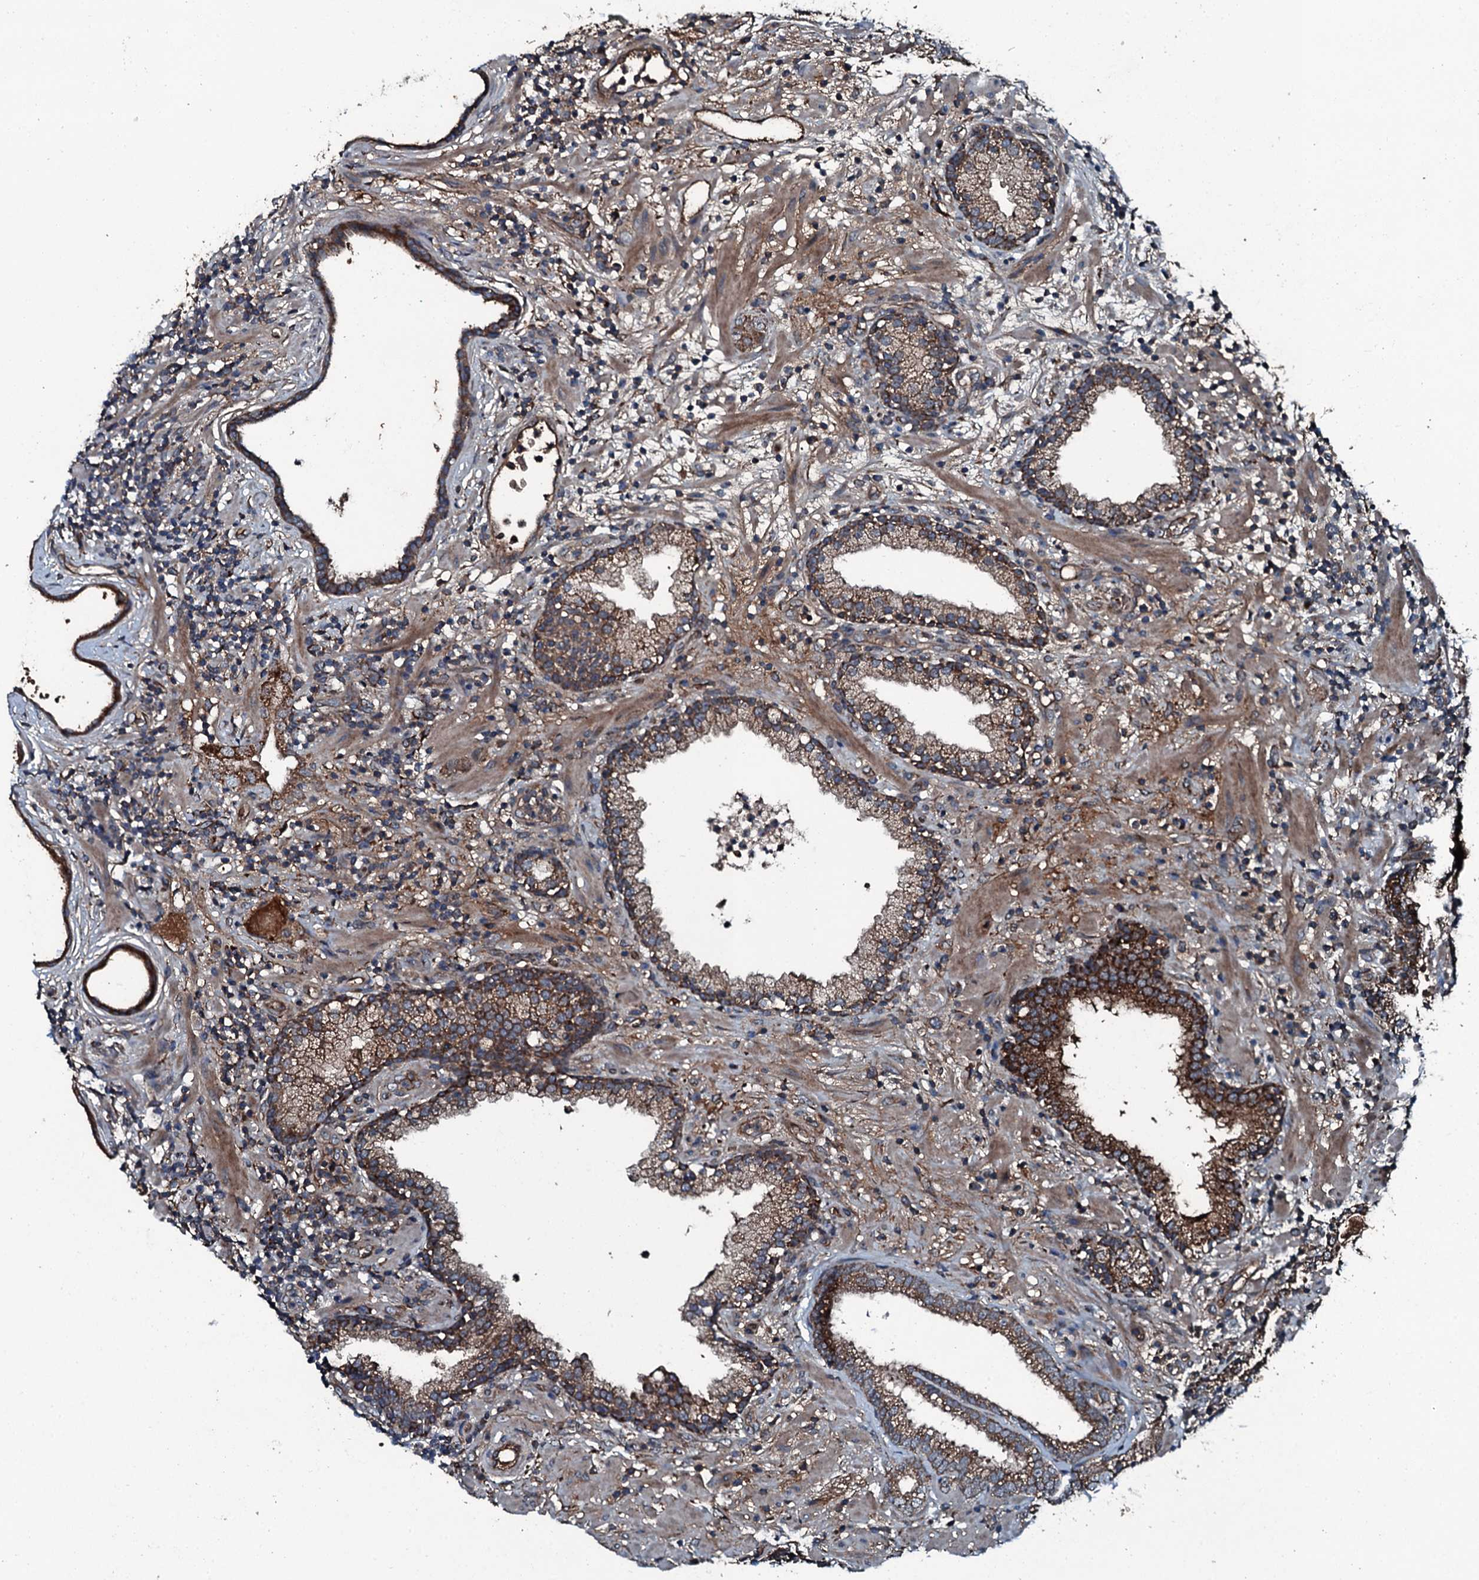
{"staining": {"intensity": "weak", "quantity": "<25%", "location": "cytoplasmic/membranous"}, "tissue": "prostate cancer", "cell_type": "Tumor cells", "image_type": "cancer", "snomed": [{"axis": "morphology", "description": "Adenocarcinoma, High grade"}, {"axis": "topography", "description": "Prostate"}], "caption": "High magnification brightfield microscopy of prostate cancer (adenocarcinoma (high-grade)) stained with DAB (3,3'-diaminobenzidine) (brown) and counterstained with hematoxylin (blue): tumor cells show no significant expression.", "gene": "TRIM7", "patient": {"sex": "male", "age": 64}}